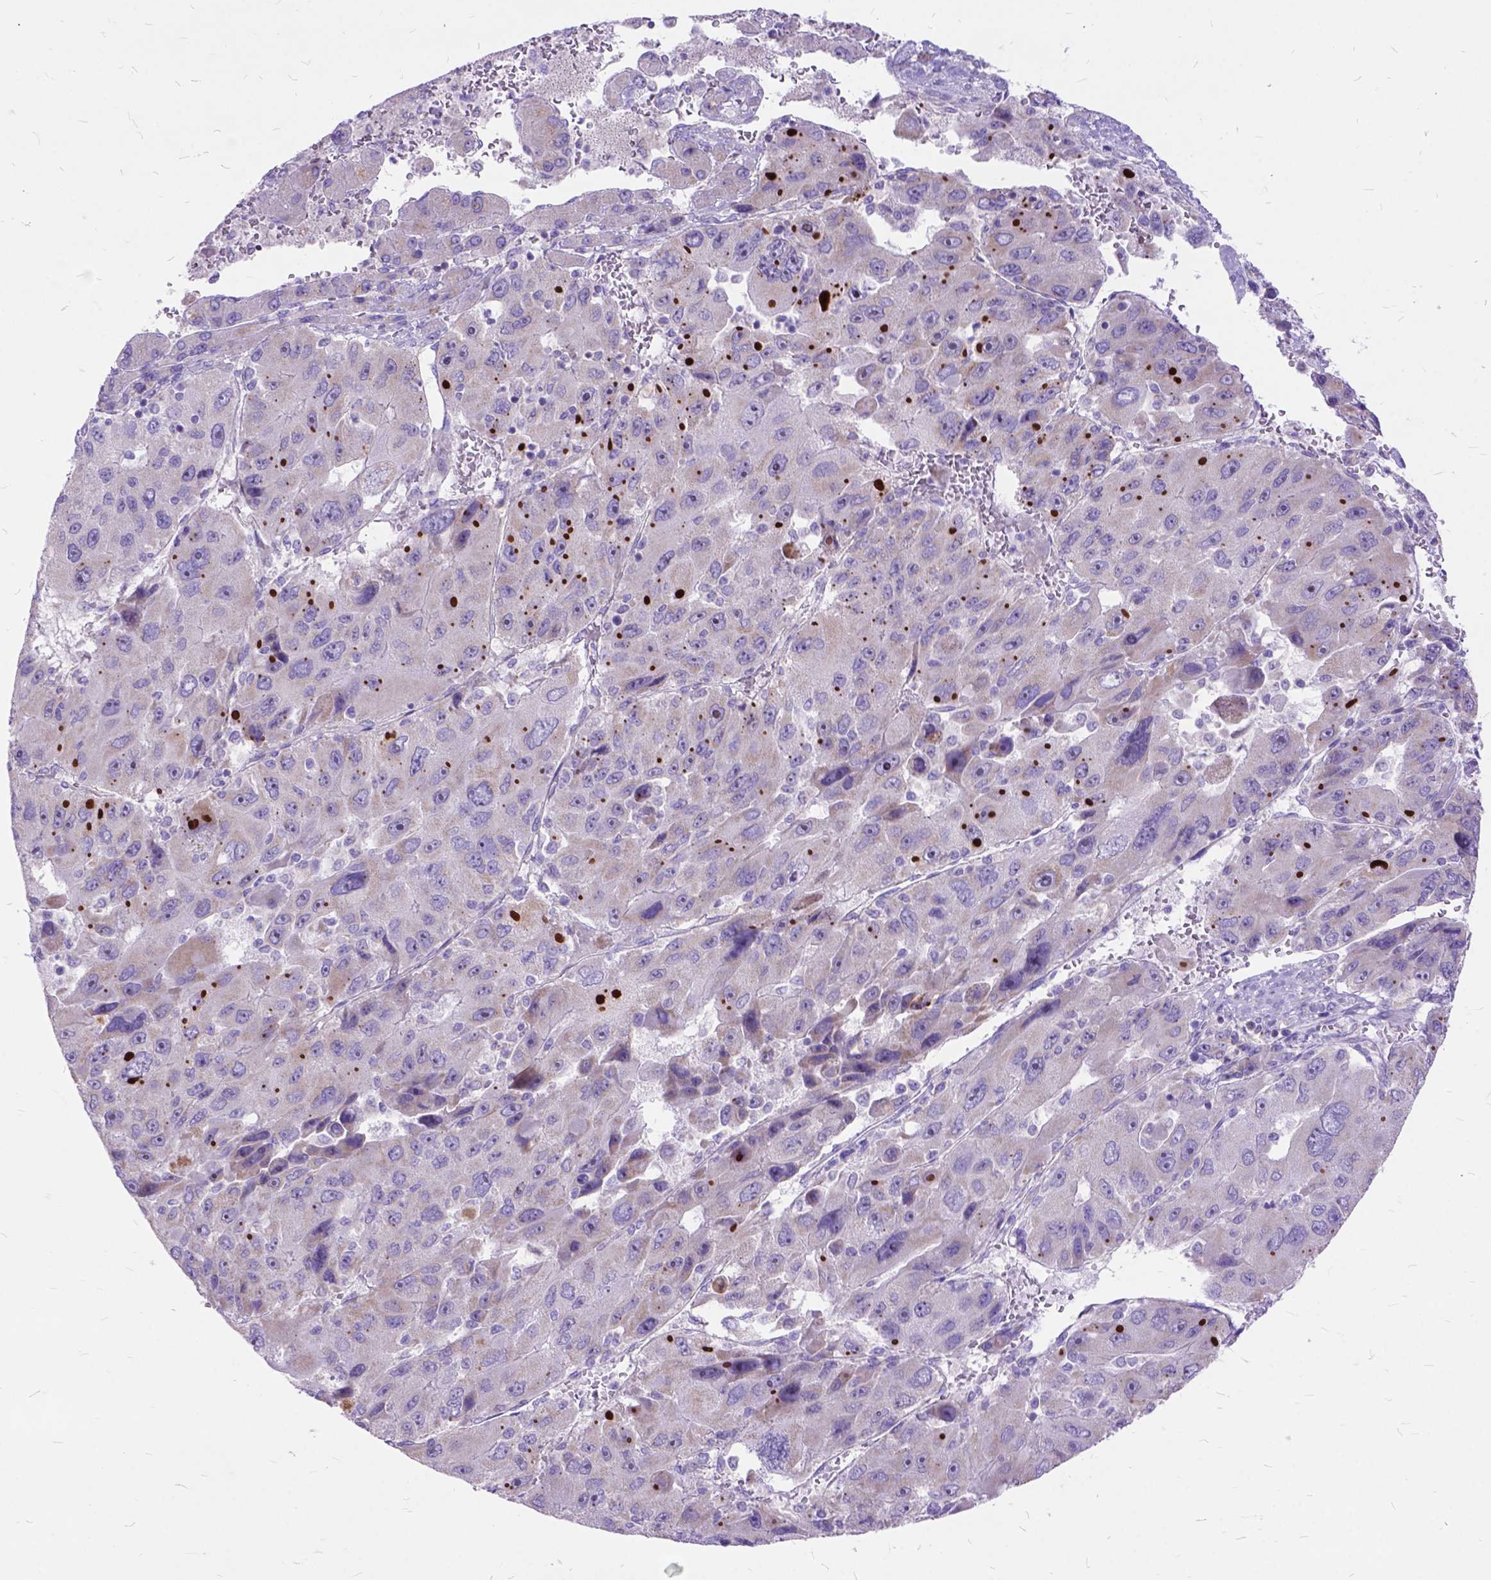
{"staining": {"intensity": "negative", "quantity": "none", "location": "none"}, "tissue": "liver cancer", "cell_type": "Tumor cells", "image_type": "cancer", "snomed": [{"axis": "morphology", "description": "Carcinoma, Hepatocellular, NOS"}, {"axis": "topography", "description": "Liver"}], "caption": "Image shows no significant protein positivity in tumor cells of liver cancer.", "gene": "CTAG2", "patient": {"sex": "female", "age": 41}}